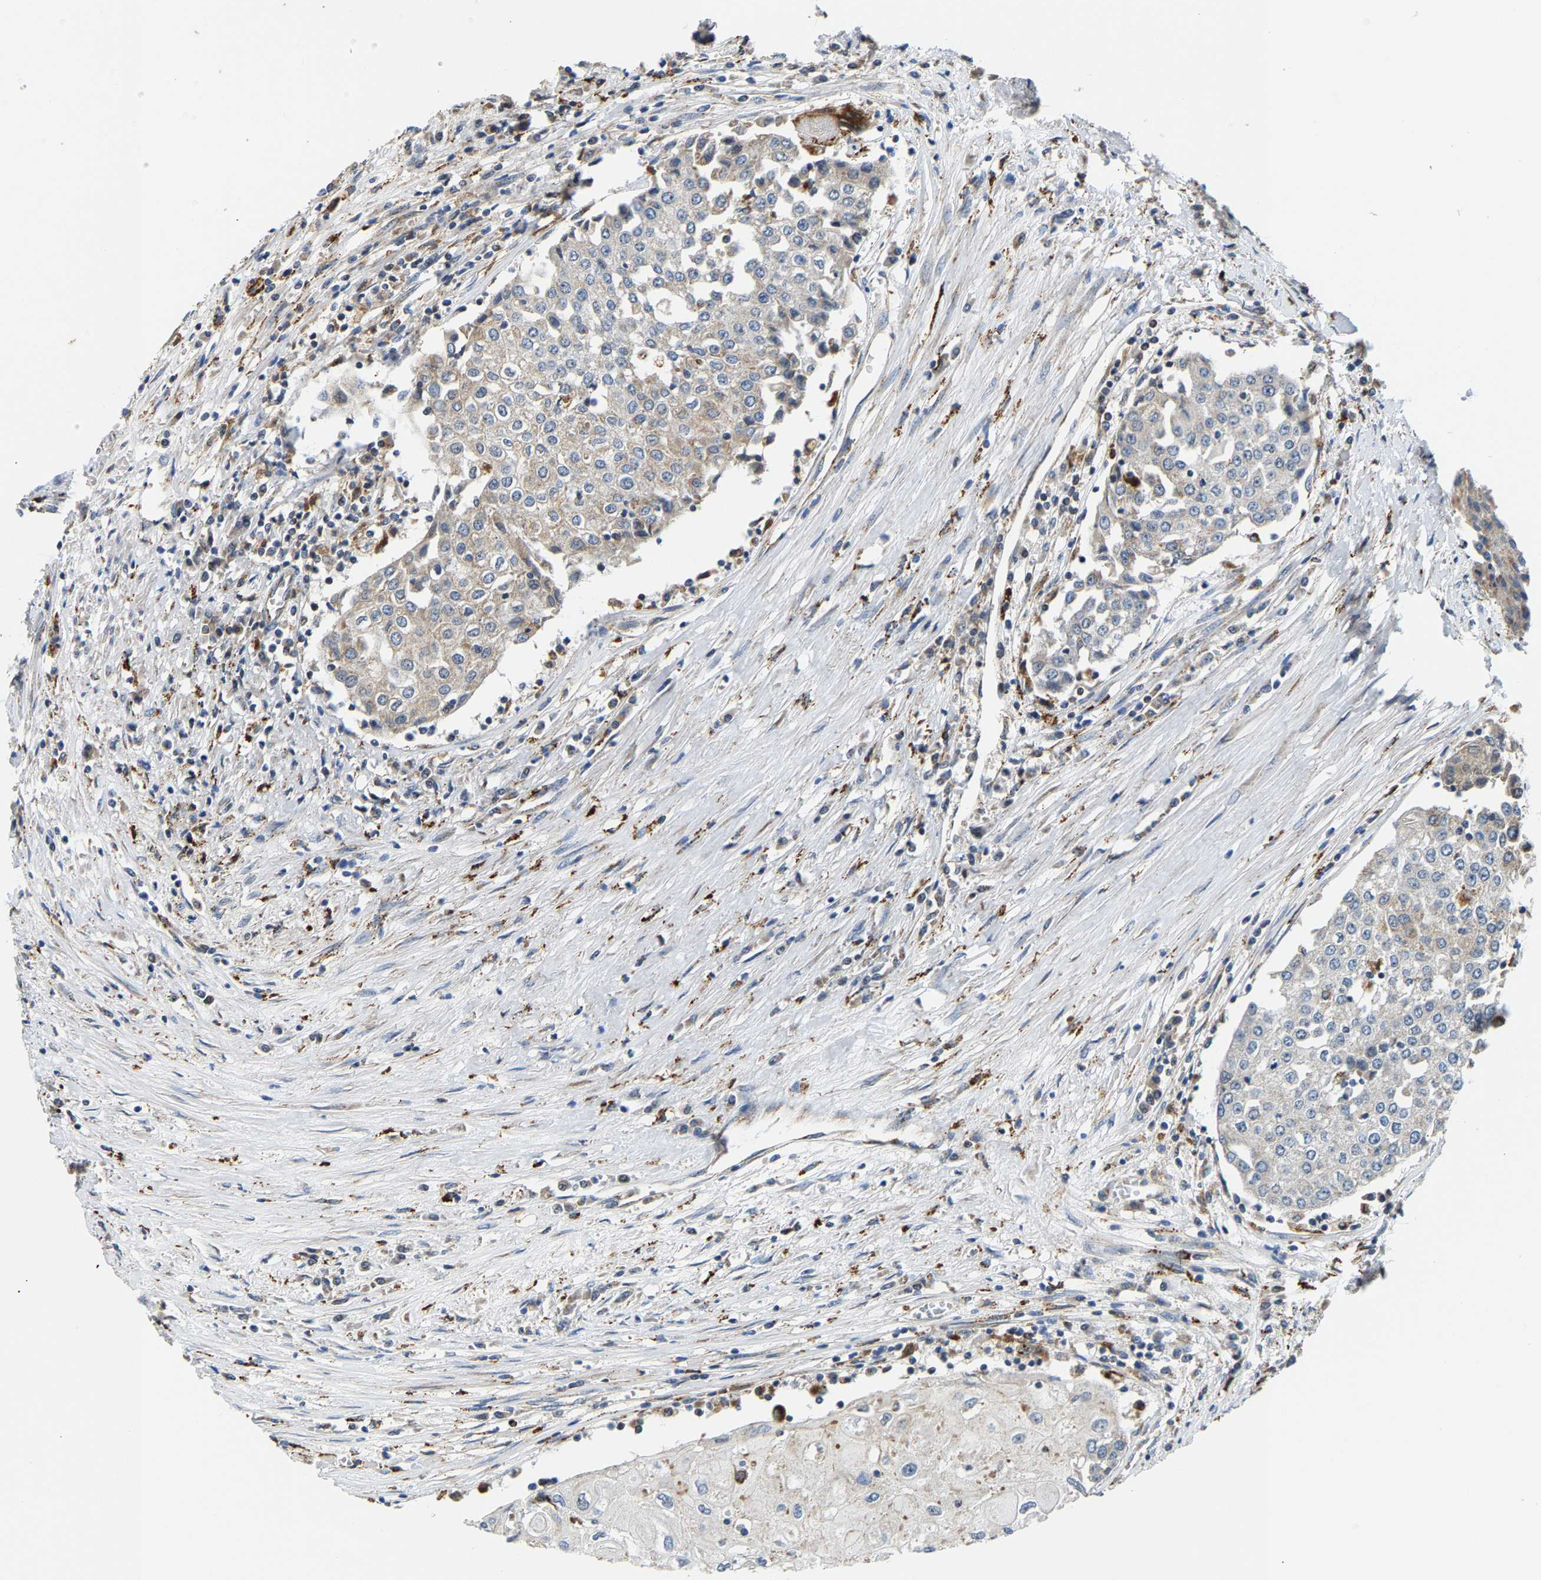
{"staining": {"intensity": "weak", "quantity": ">75%", "location": "cytoplasmic/membranous"}, "tissue": "urothelial cancer", "cell_type": "Tumor cells", "image_type": "cancer", "snomed": [{"axis": "morphology", "description": "Urothelial carcinoma, High grade"}, {"axis": "topography", "description": "Urinary bladder"}], "caption": "Brown immunohistochemical staining in human urothelial cancer reveals weak cytoplasmic/membranous positivity in about >75% of tumor cells.", "gene": "GIMAP7", "patient": {"sex": "female", "age": 85}}